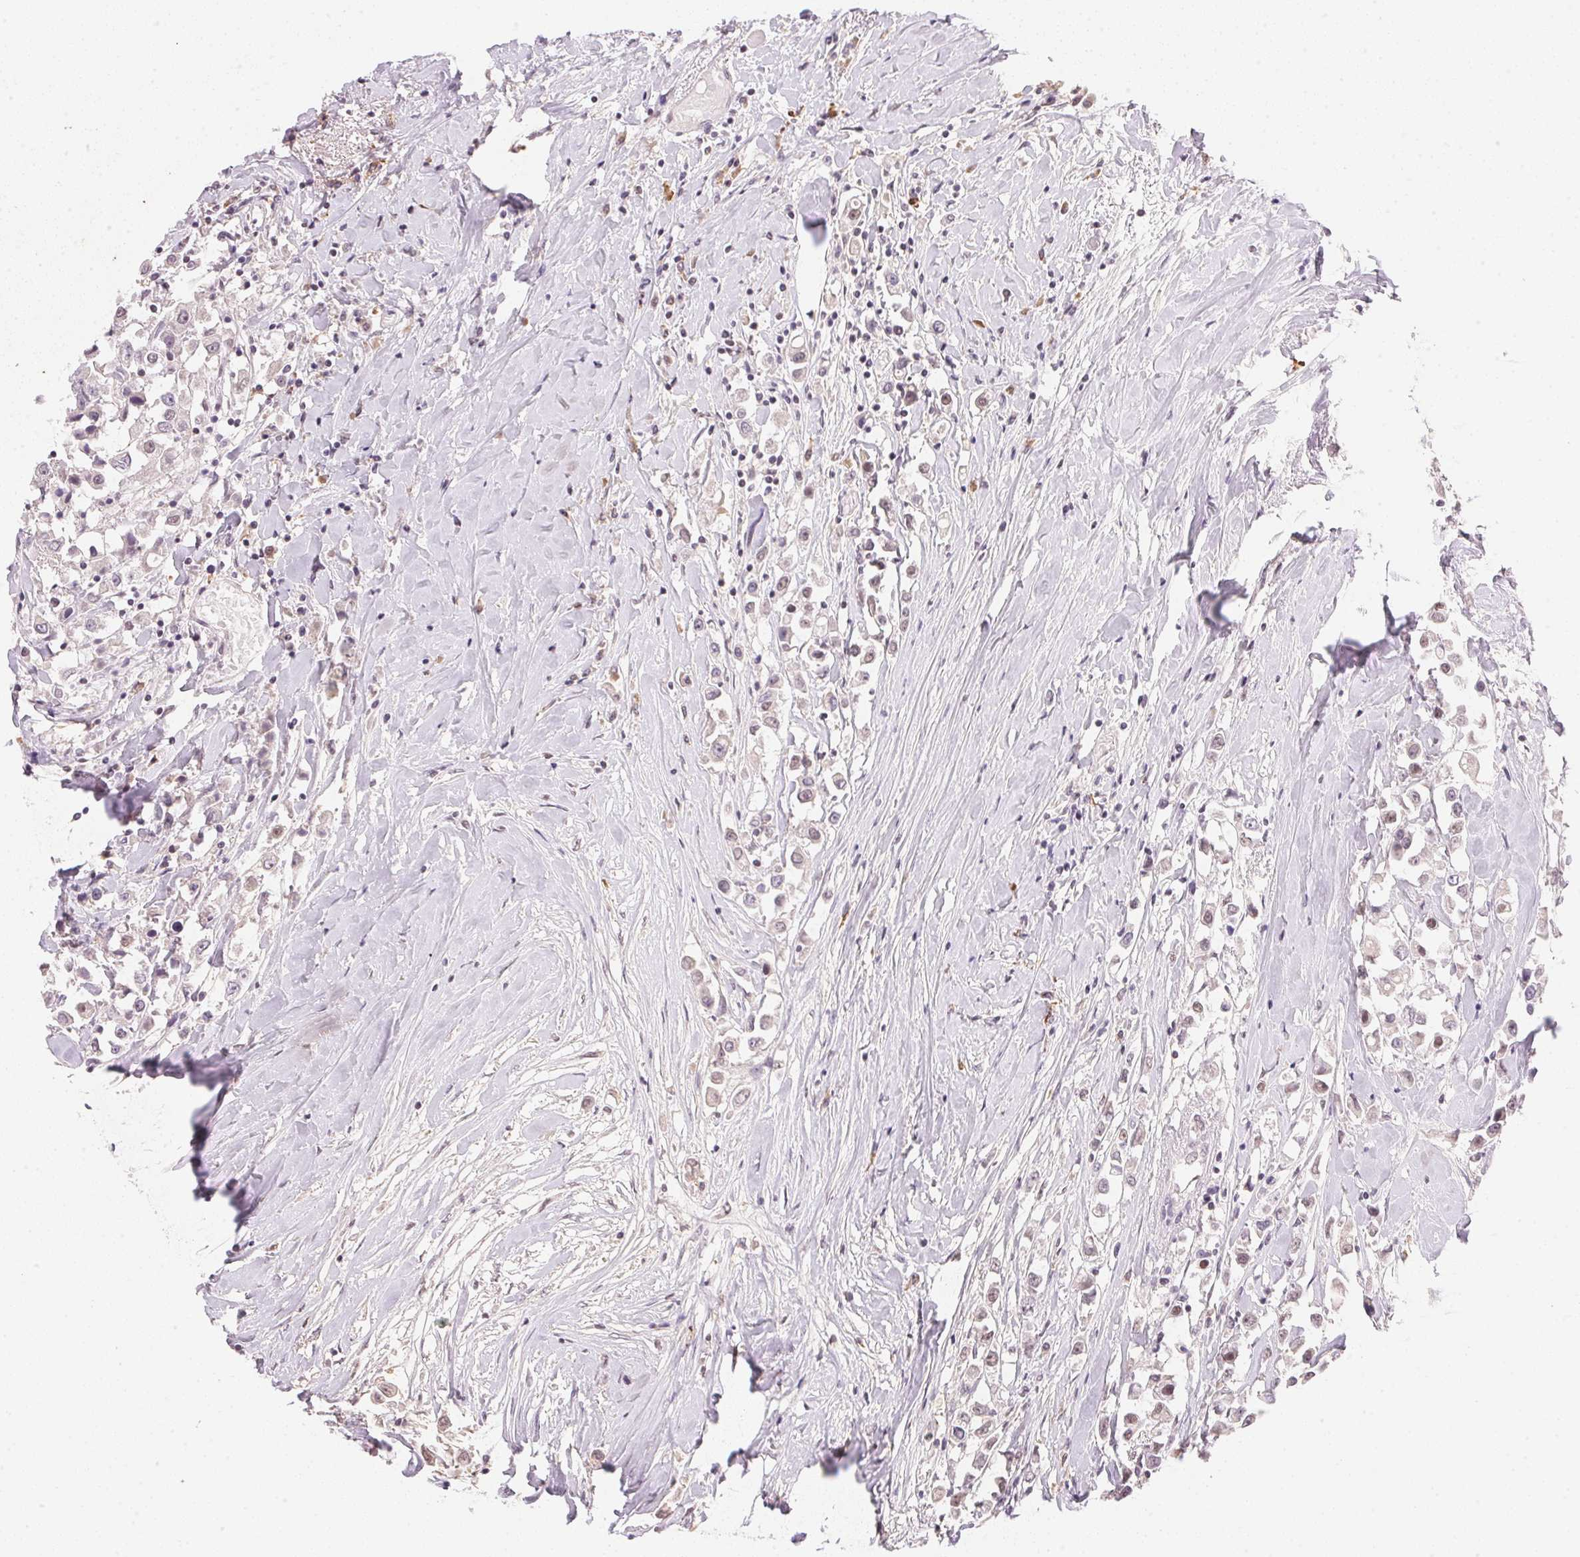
{"staining": {"intensity": "negative", "quantity": "none", "location": "none"}, "tissue": "breast cancer", "cell_type": "Tumor cells", "image_type": "cancer", "snomed": [{"axis": "morphology", "description": "Duct carcinoma"}, {"axis": "topography", "description": "Breast"}], "caption": "High power microscopy micrograph of an immunohistochemistry image of breast cancer (intraductal carcinoma), revealing no significant expression in tumor cells.", "gene": "FNDC4", "patient": {"sex": "female", "age": 61}}